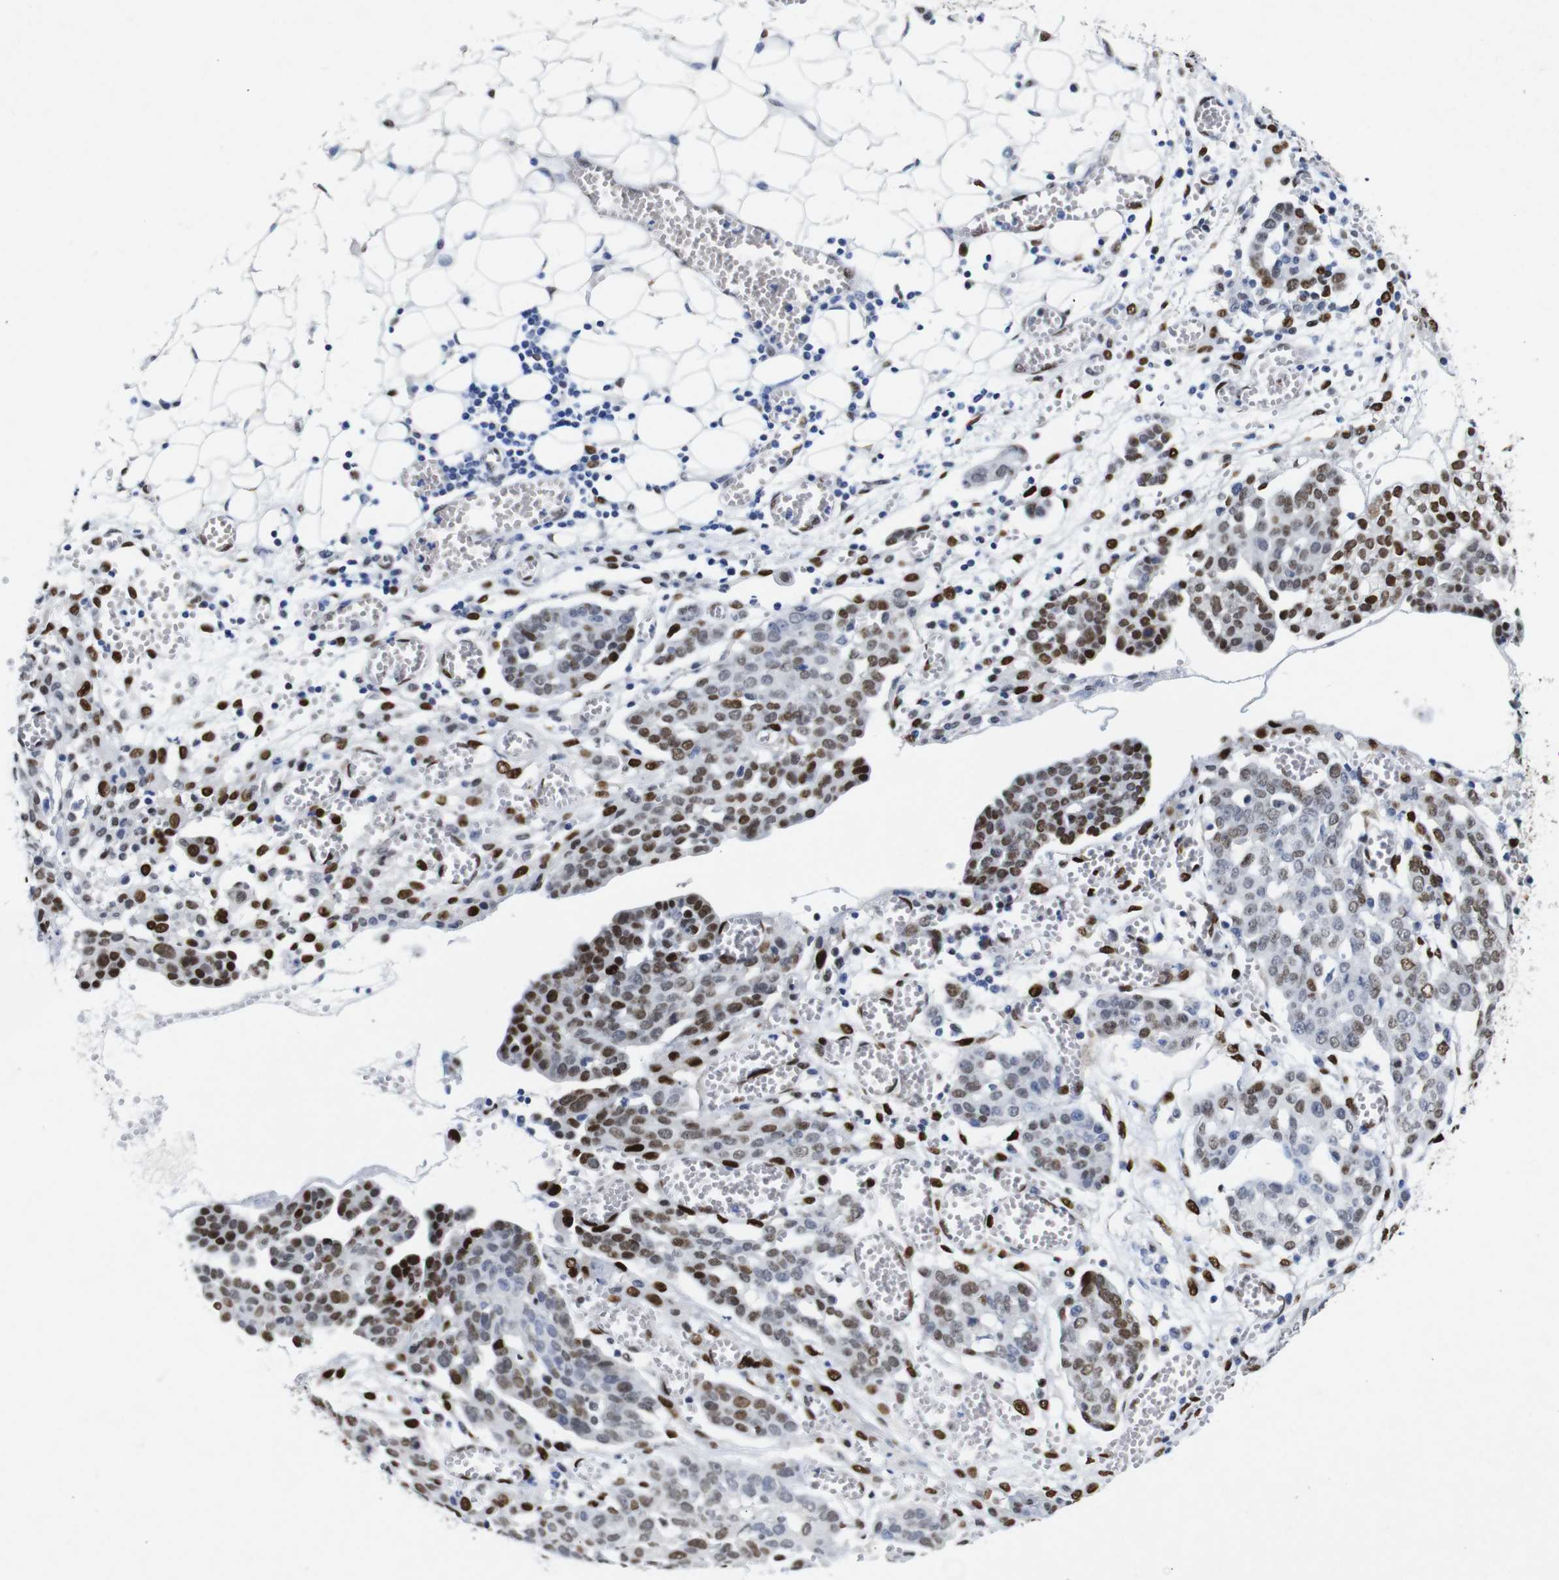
{"staining": {"intensity": "moderate", "quantity": "25%-75%", "location": "nuclear"}, "tissue": "ovarian cancer", "cell_type": "Tumor cells", "image_type": "cancer", "snomed": [{"axis": "morphology", "description": "Cystadenocarcinoma, serous, NOS"}, {"axis": "topography", "description": "Soft tissue"}, {"axis": "topography", "description": "Ovary"}], "caption": "Serous cystadenocarcinoma (ovarian) stained with immunohistochemistry exhibits moderate nuclear positivity in about 25%-75% of tumor cells.", "gene": "FOSL2", "patient": {"sex": "female", "age": 57}}